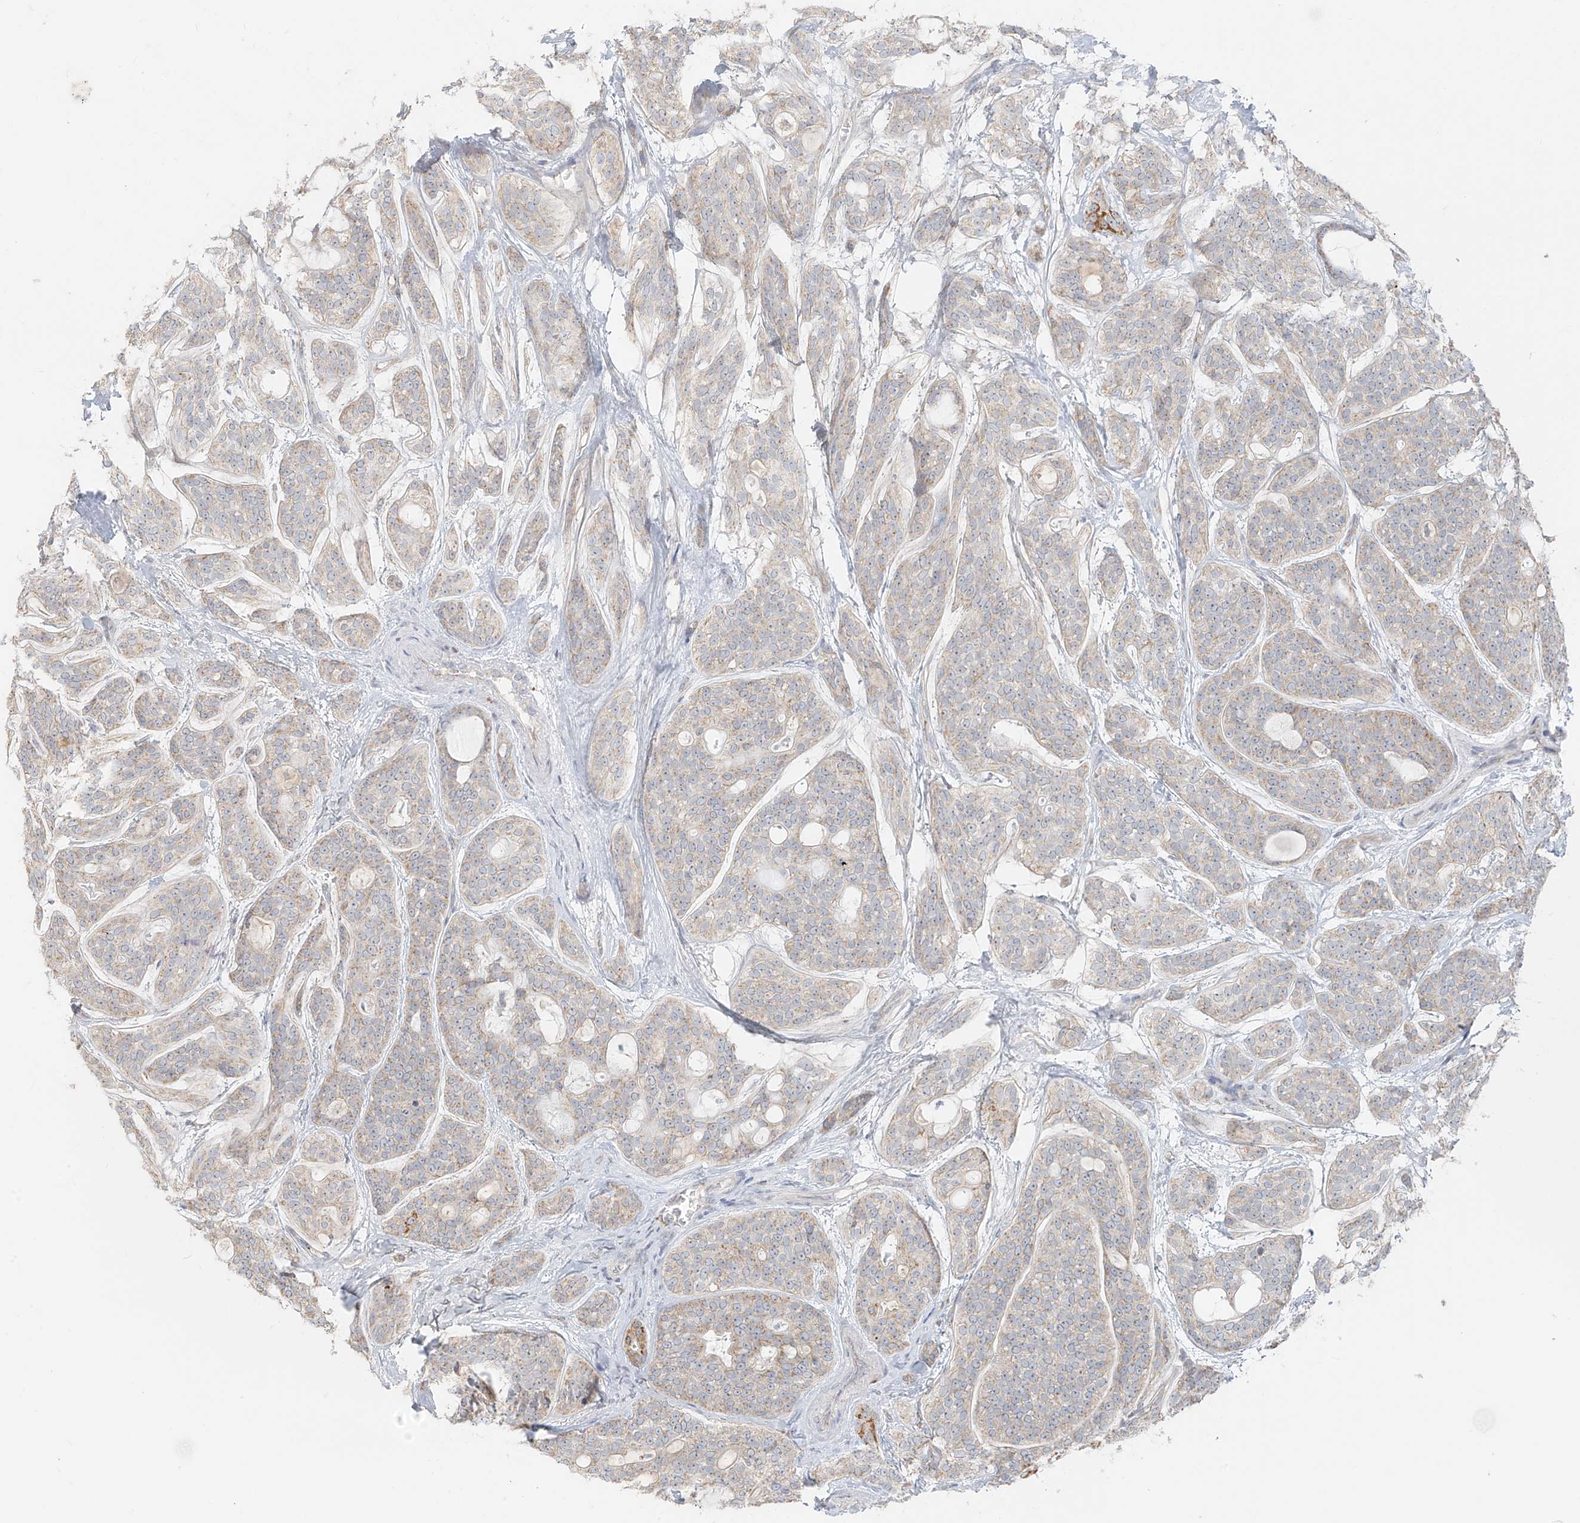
{"staining": {"intensity": "moderate", "quantity": "<25%", "location": "cytoplasmic/membranous"}, "tissue": "head and neck cancer", "cell_type": "Tumor cells", "image_type": "cancer", "snomed": [{"axis": "morphology", "description": "Adenocarcinoma, NOS"}, {"axis": "topography", "description": "Head-Neck"}], "caption": "Head and neck adenocarcinoma stained for a protein reveals moderate cytoplasmic/membranous positivity in tumor cells.", "gene": "UST", "patient": {"sex": "male", "age": 66}}